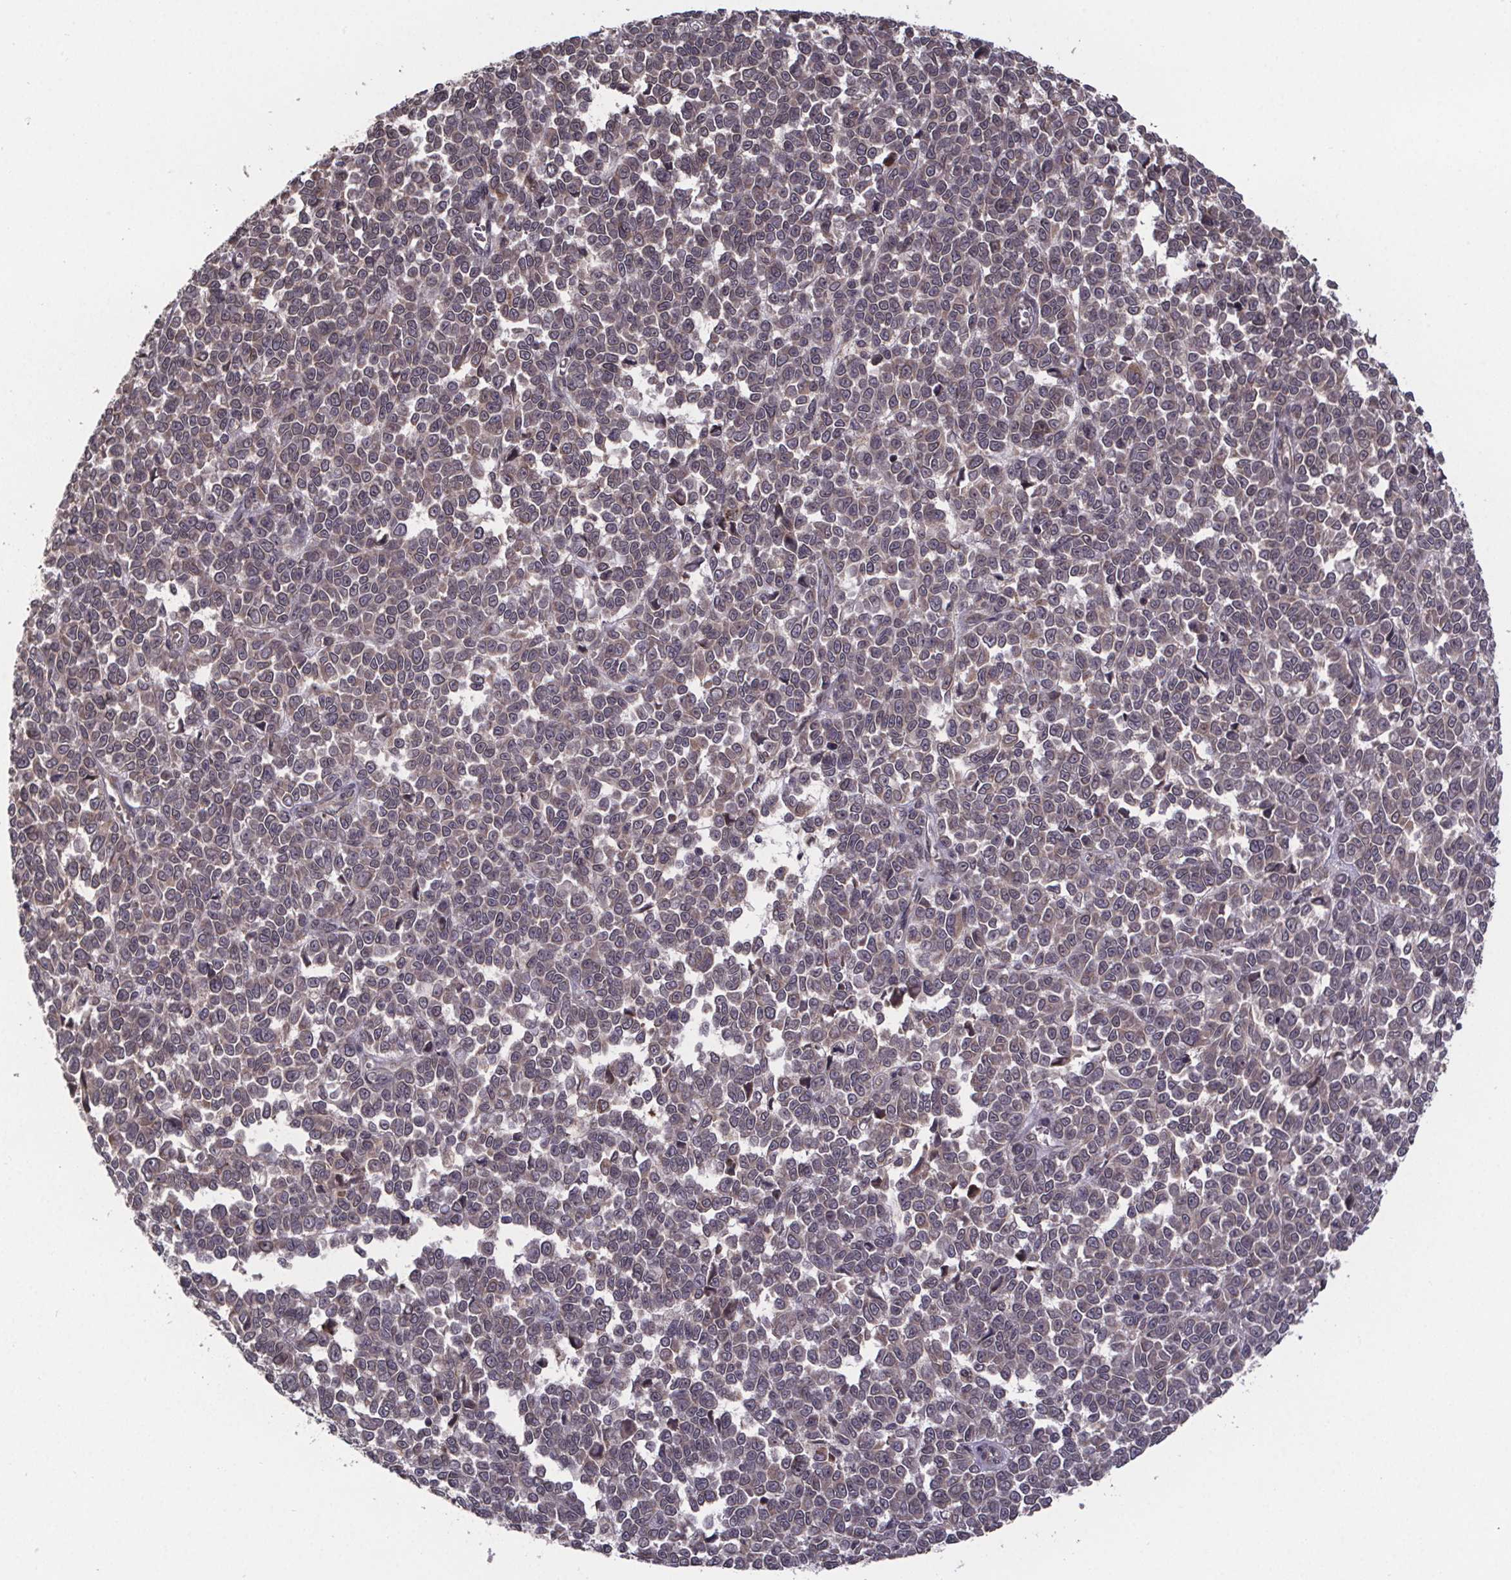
{"staining": {"intensity": "weak", "quantity": "25%-75%", "location": "cytoplasmic/membranous"}, "tissue": "melanoma", "cell_type": "Tumor cells", "image_type": "cancer", "snomed": [{"axis": "morphology", "description": "Malignant melanoma, NOS"}, {"axis": "topography", "description": "Skin"}], "caption": "IHC histopathology image of neoplastic tissue: human melanoma stained using IHC reveals low levels of weak protein expression localized specifically in the cytoplasmic/membranous of tumor cells, appearing as a cytoplasmic/membranous brown color.", "gene": "SAT1", "patient": {"sex": "female", "age": 95}}